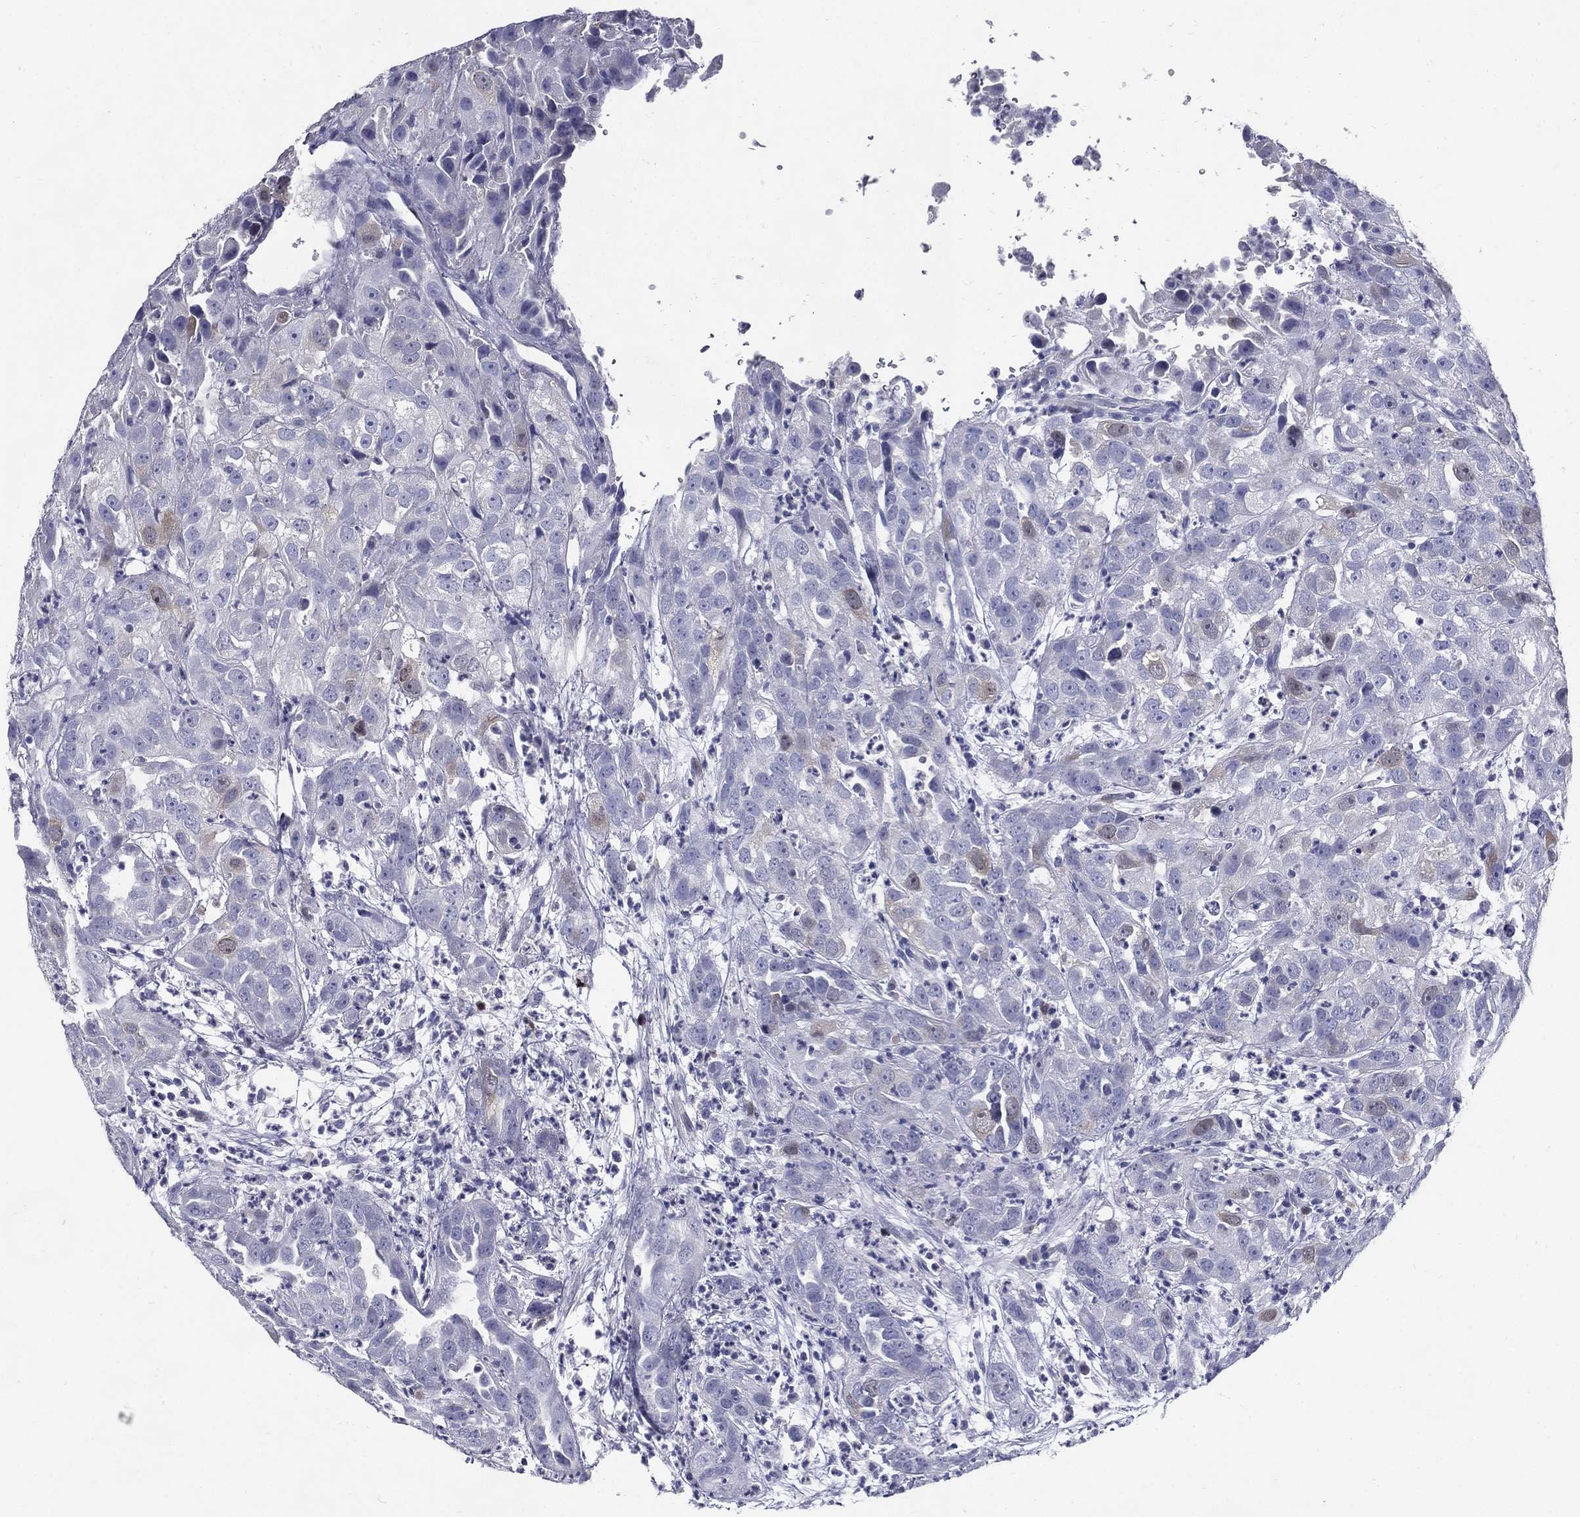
{"staining": {"intensity": "negative", "quantity": "none", "location": "none"}, "tissue": "urothelial cancer", "cell_type": "Tumor cells", "image_type": "cancer", "snomed": [{"axis": "morphology", "description": "Urothelial carcinoma, High grade"}, {"axis": "topography", "description": "Urinary bladder"}], "caption": "IHC of human urothelial carcinoma (high-grade) demonstrates no staining in tumor cells.", "gene": "KIF2C", "patient": {"sex": "female", "age": 41}}